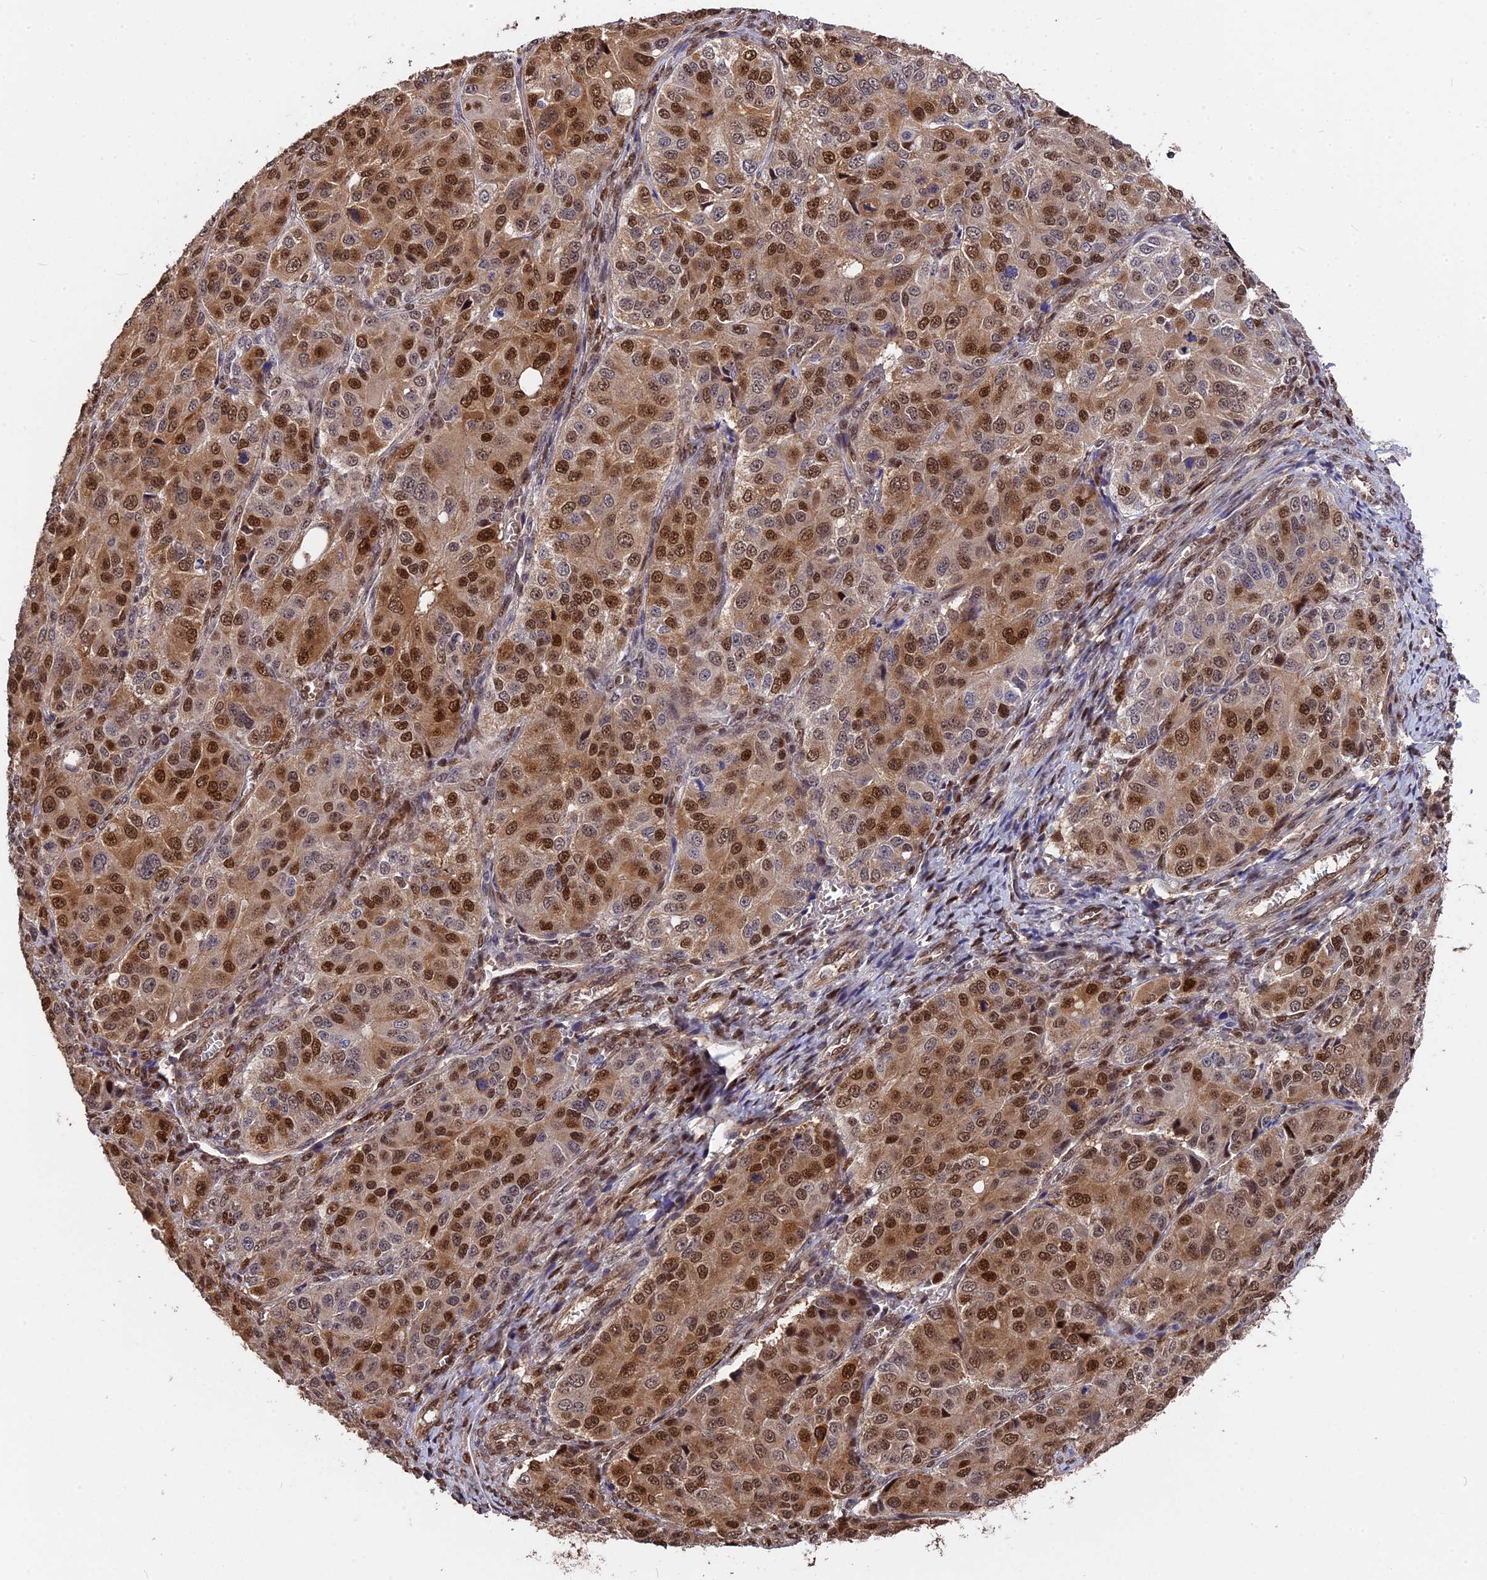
{"staining": {"intensity": "moderate", "quantity": ">75%", "location": "nuclear"}, "tissue": "ovarian cancer", "cell_type": "Tumor cells", "image_type": "cancer", "snomed": [{"axis": "morphology", "description": "Carcinoma, endometroid"}, {"axis": "topography", "description": "Ovary"}], "caption": "Protein expression analysis of ovarian endometroid carcinoma exhibits moderate nuclear staining in approximately >75% of tumor cells.", "gene": "ADRM1", "patient": {"sex": "female", "age": 51}}